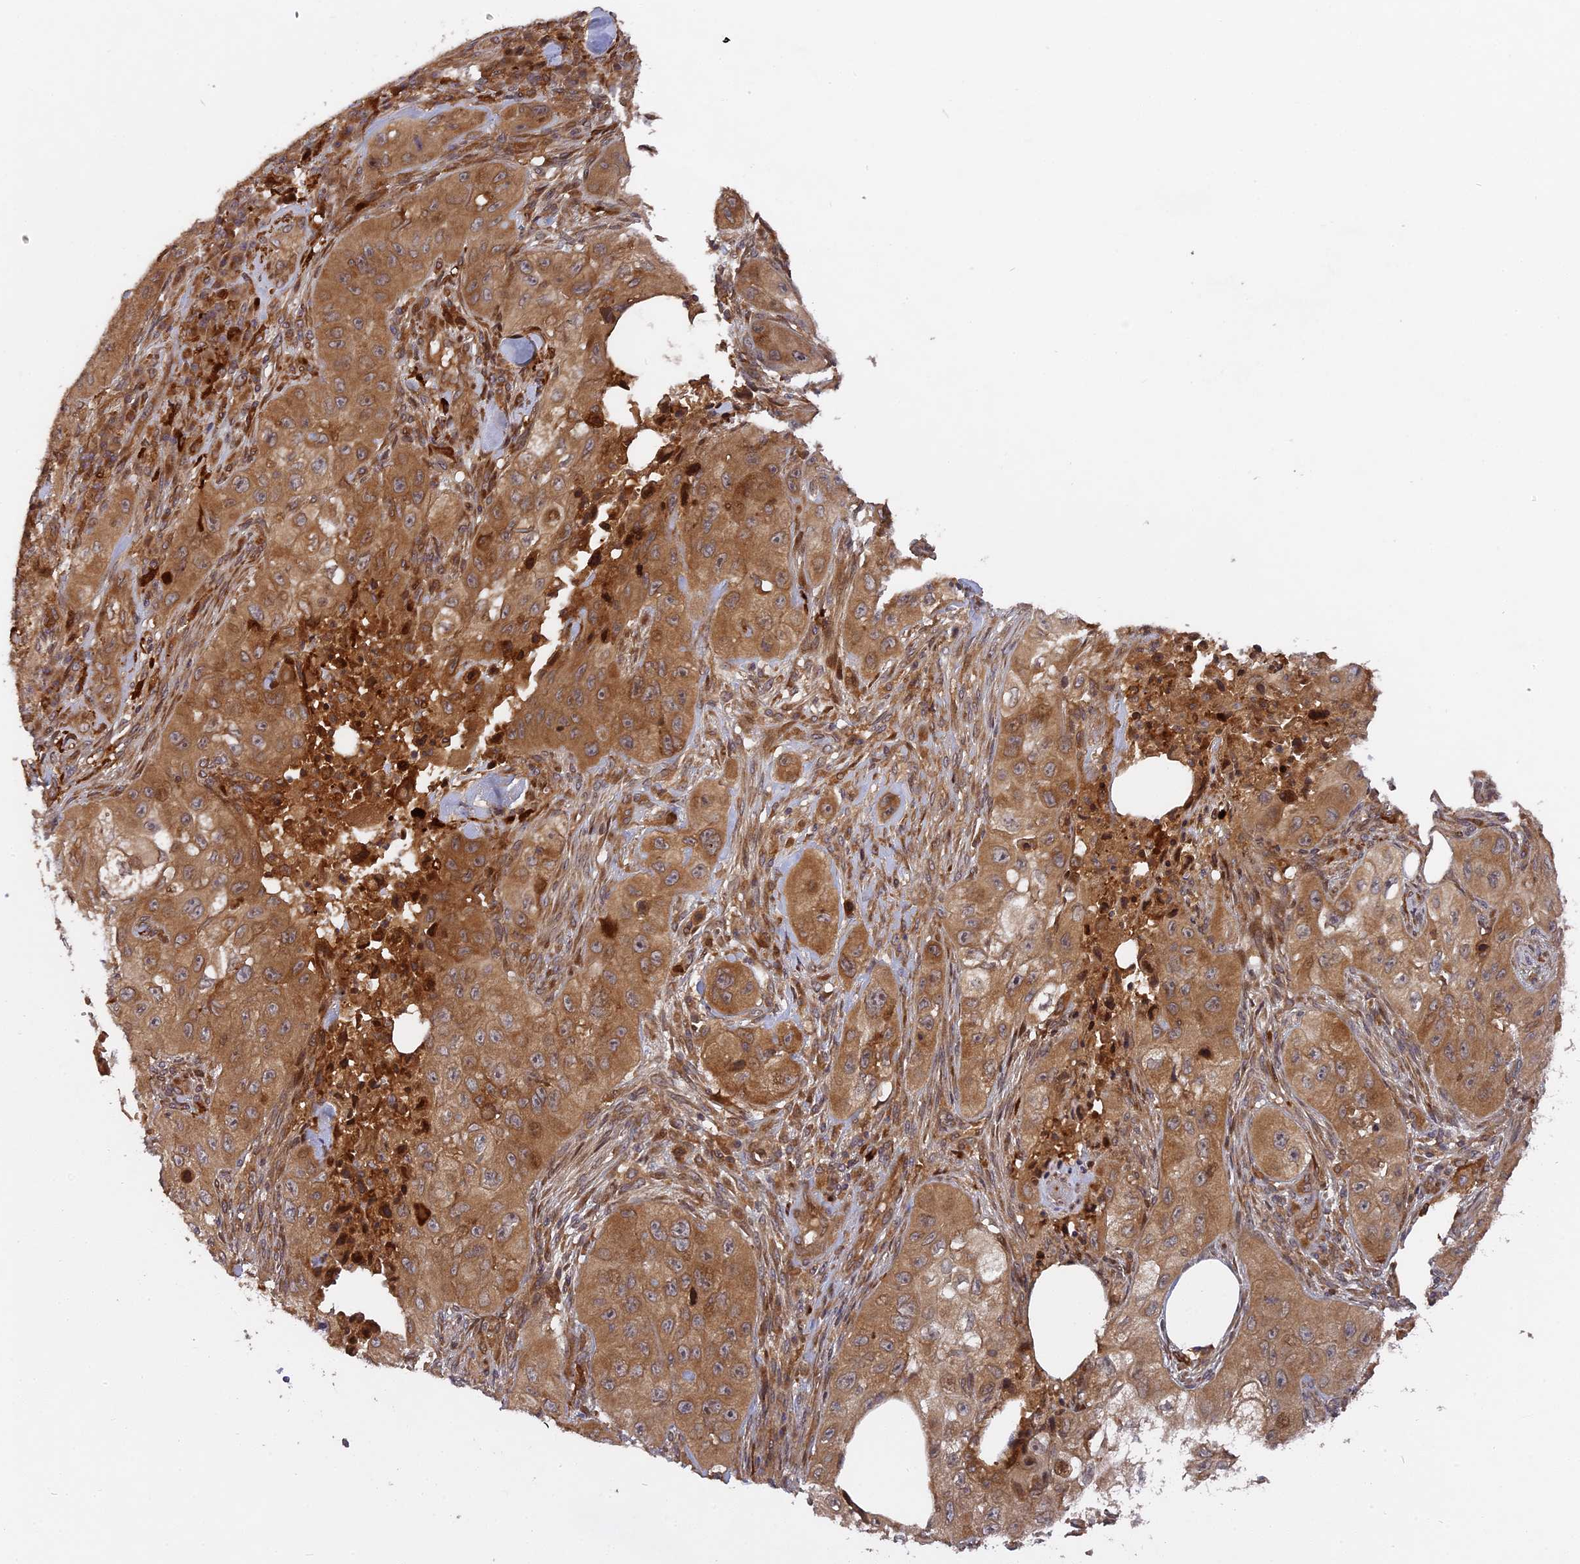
{"staining": {"intensity": "moderate", "quantity": ">75%", "location": "cytoplasmic/membranous"}, "tissue": "skin cancer", "cell_type": "Tumor cells", "image_type": "cancer", "snomed": [{"axis": "morphology", "description": "Squamous cell carcinoma, NOS"}, {"axis": "topography", "description": "Skin"}, {"axis": "topography", "description": "Subcutis"}], "caption": "Tumor cells show moderate cytoplasmic/membranous expression in about >75% of cells in skin cancer.", "gene": "TMUB2", "patient": {"sex": "male", "age": 73}}